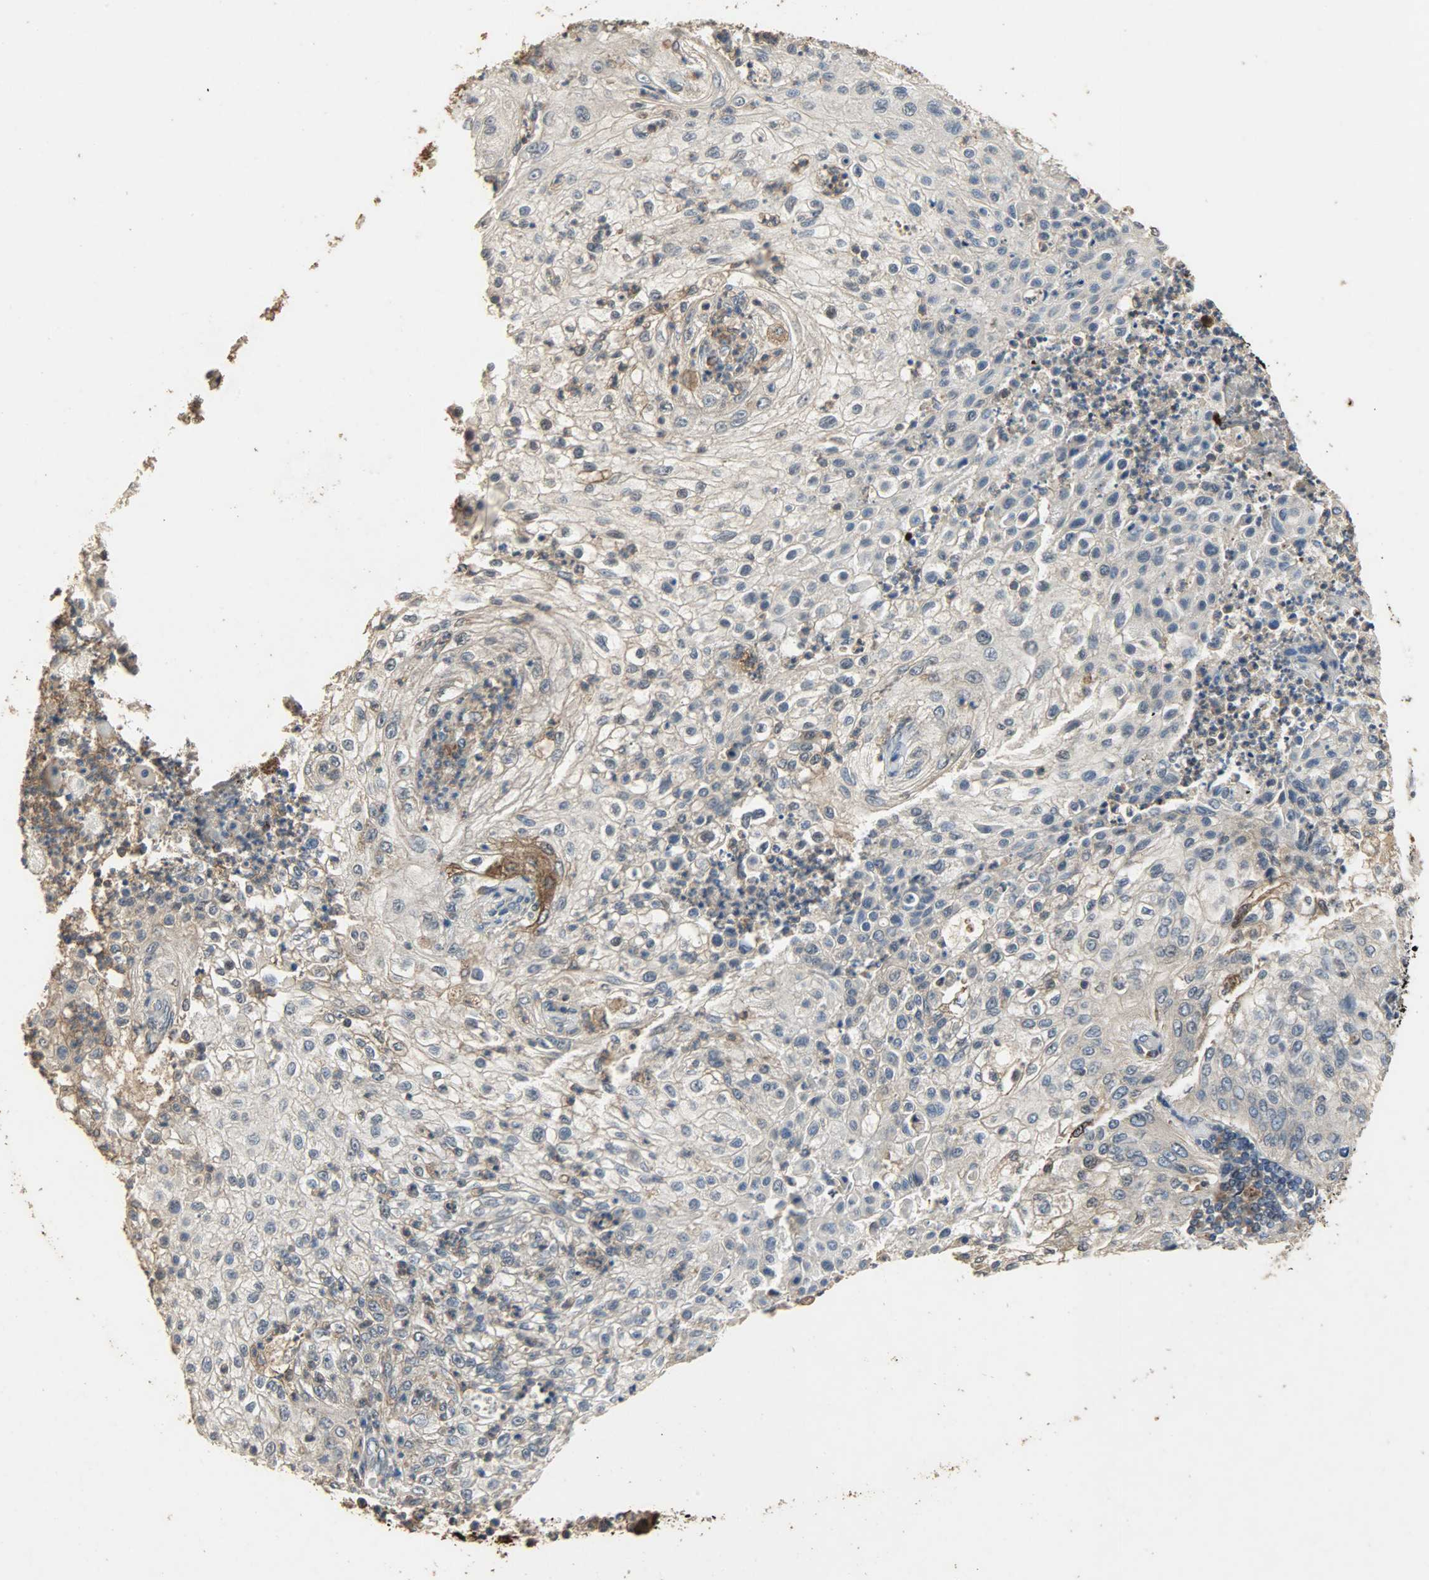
{"staining": {"intensity": "strong", "quantity": "25%-75%", "location": "cytoplasmic/membranous"}, "tissue": "lung cancer", "cell_type": "Tumor cells", "image_type": "cancer", "snomed": [{"axis": "morphology", "description": "Inflammation, NOS"}, {"axis": "morphology", "description": "Squamous cell carcinoma, NOS"}, {"axis": "topography", "description": "Lymph node"}, {"axis": "topography", "description": "Soft tissue"}, {"axis": "topography", "description": "Lung"}], "caption": "Human squamous cell carcinoma (lung) stained with a protein marker shows strong staining in tumor cells.", "gene": "CDKN2C", "patient": {"sex": "male", "age": 66}}